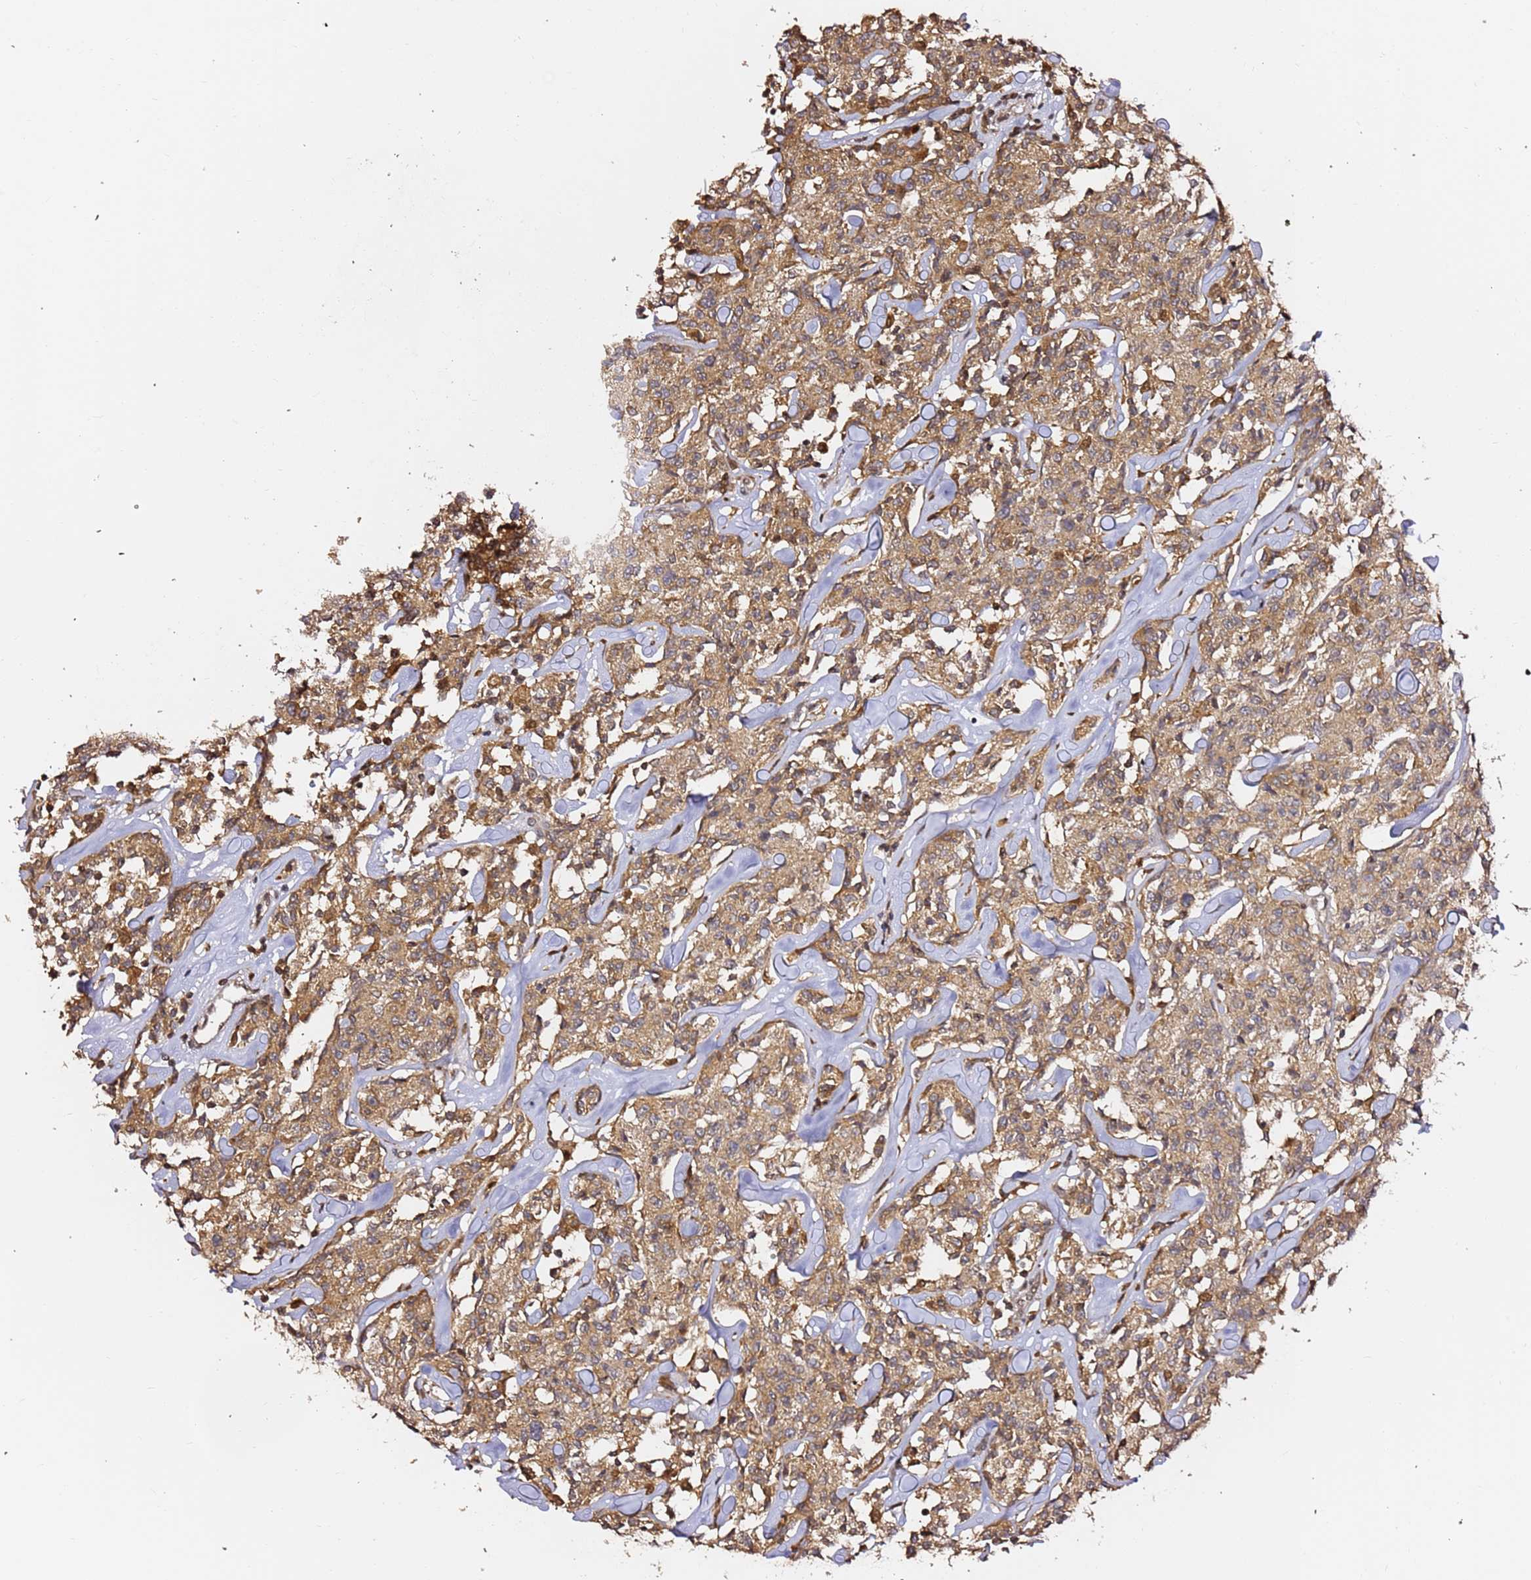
{"staining": {"intensity": "moderate", "quantity": ">75%", "location": "cytoplasmic/membranous"}, "tissue": "lymphoma", "cell_type": "Tumor cells", "image_type": "cancer", "snomed": [{"axis": "morphology", "description": "Malignant lymphoma, non-Hodgkin's type, Low grade"}, {"axis": "topography", "description": "Small intestine"}], "caption": "This is a micrograph of IHC staining of low-grade malignant lymphoma, non-Hodgkin's type, which shows moderate positivity in the cytoplasmic/membranous of tumor cells.", "gene": "OR5V1", "patient": {"sex": "female", "age": 59}}